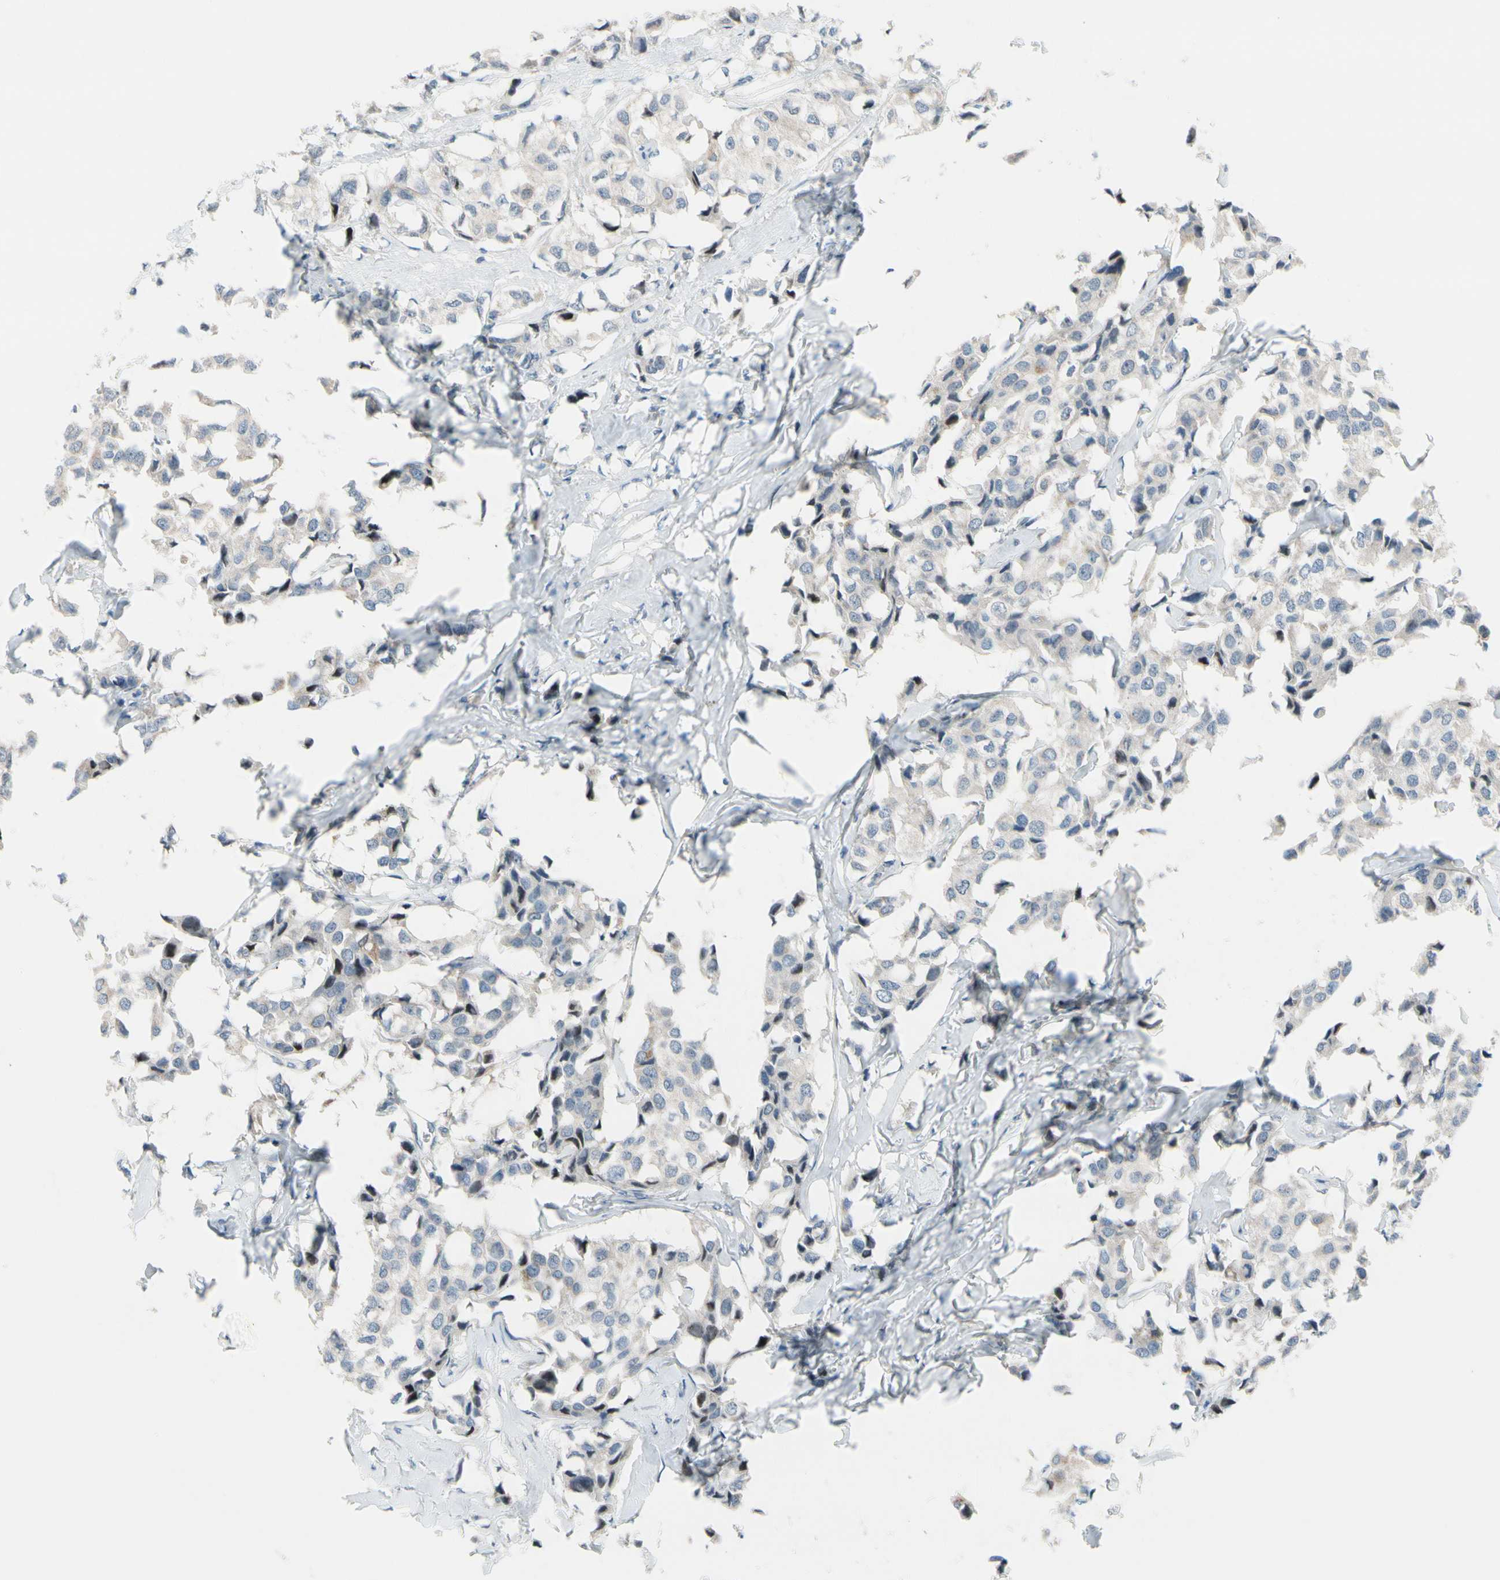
{"staining": {"intensity": "negative", "quantity": "none", "location": "none"}, "tissue": "breast cancer", "cell_type": "Tumor cells", "image_type": "cancer", "snomed": [{"axis": "morphology", "description": "Duct carcinoma"}, {"axis": "topography", "description": "Breast"}], "caption": "This photomicrograph is of invasive ductal carcinoma (breast) stained with immunohistochemistry (IHC) to label a protein in brown with the nuclei are counter-stained blue. There is no positivity in tumor cells. The staining was performed using DAB (3,3'-diaminobenzidine) to visualize the protein expression in brown, while the nuclei were stained in blue with hematoxylin (Magnification: 20x).", "gene": "CFAP36", "patient": {"sex": "female", "age": 80}}